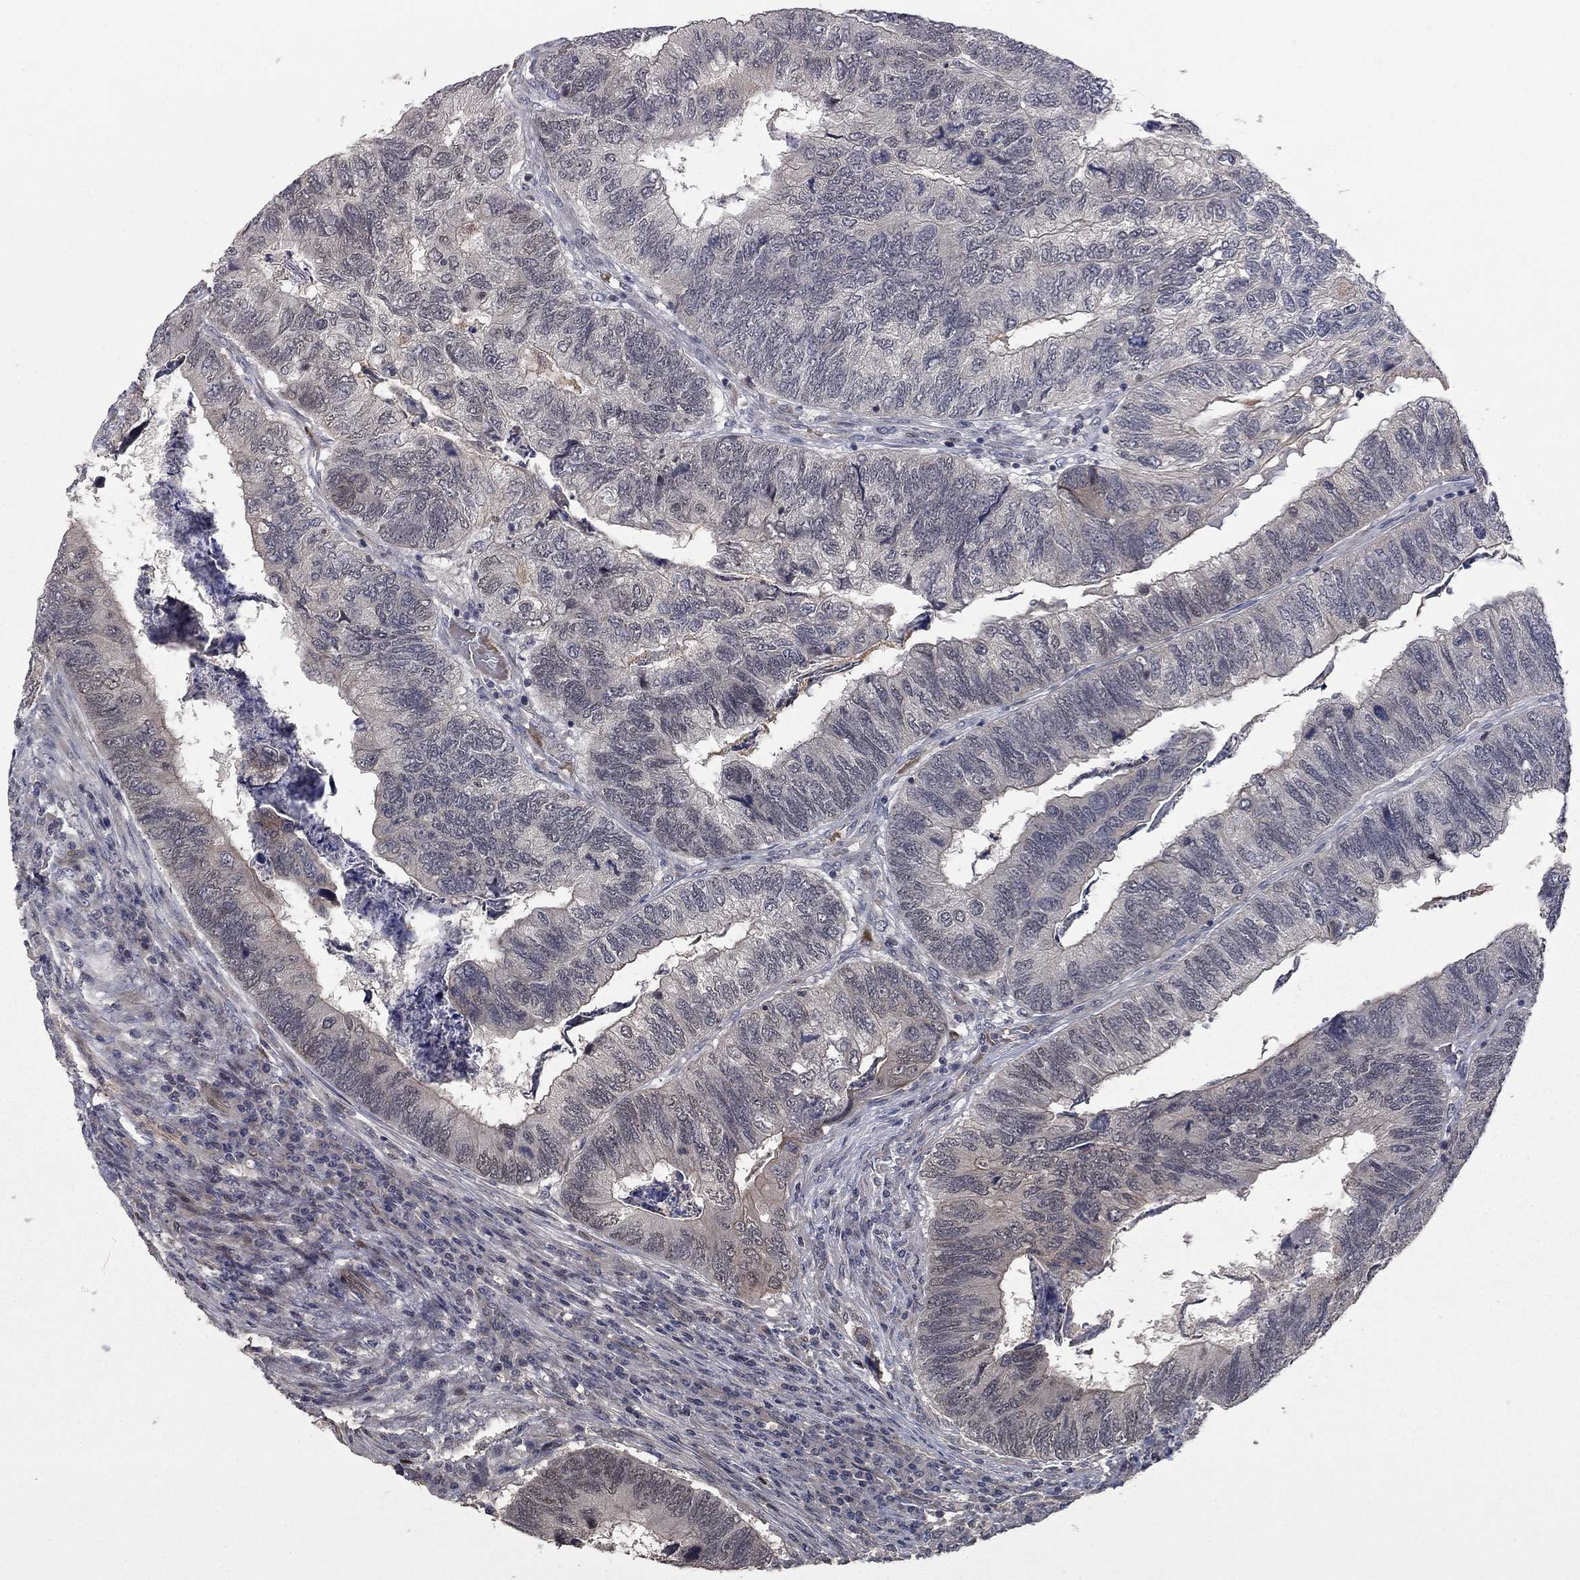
{"staining": {"intensity": "negative", "quantity": "none", "location": "none"}, "tissue": "colorectal cancer", "cell_type": "Tumor cells", "image_type": "cancer", "snomed": [{"axis": "morphology", "description": "Adenocarcinoma, NOS"}, {"axis": "topography", "description": "Colon"}], "caption": "An IHC histopathology image of colorectal cancer is shown. There is no staining in tumor cells of colorectal cancer.", "gene": "BCL11A", "patient": {"sex": "female", "age": 67}}